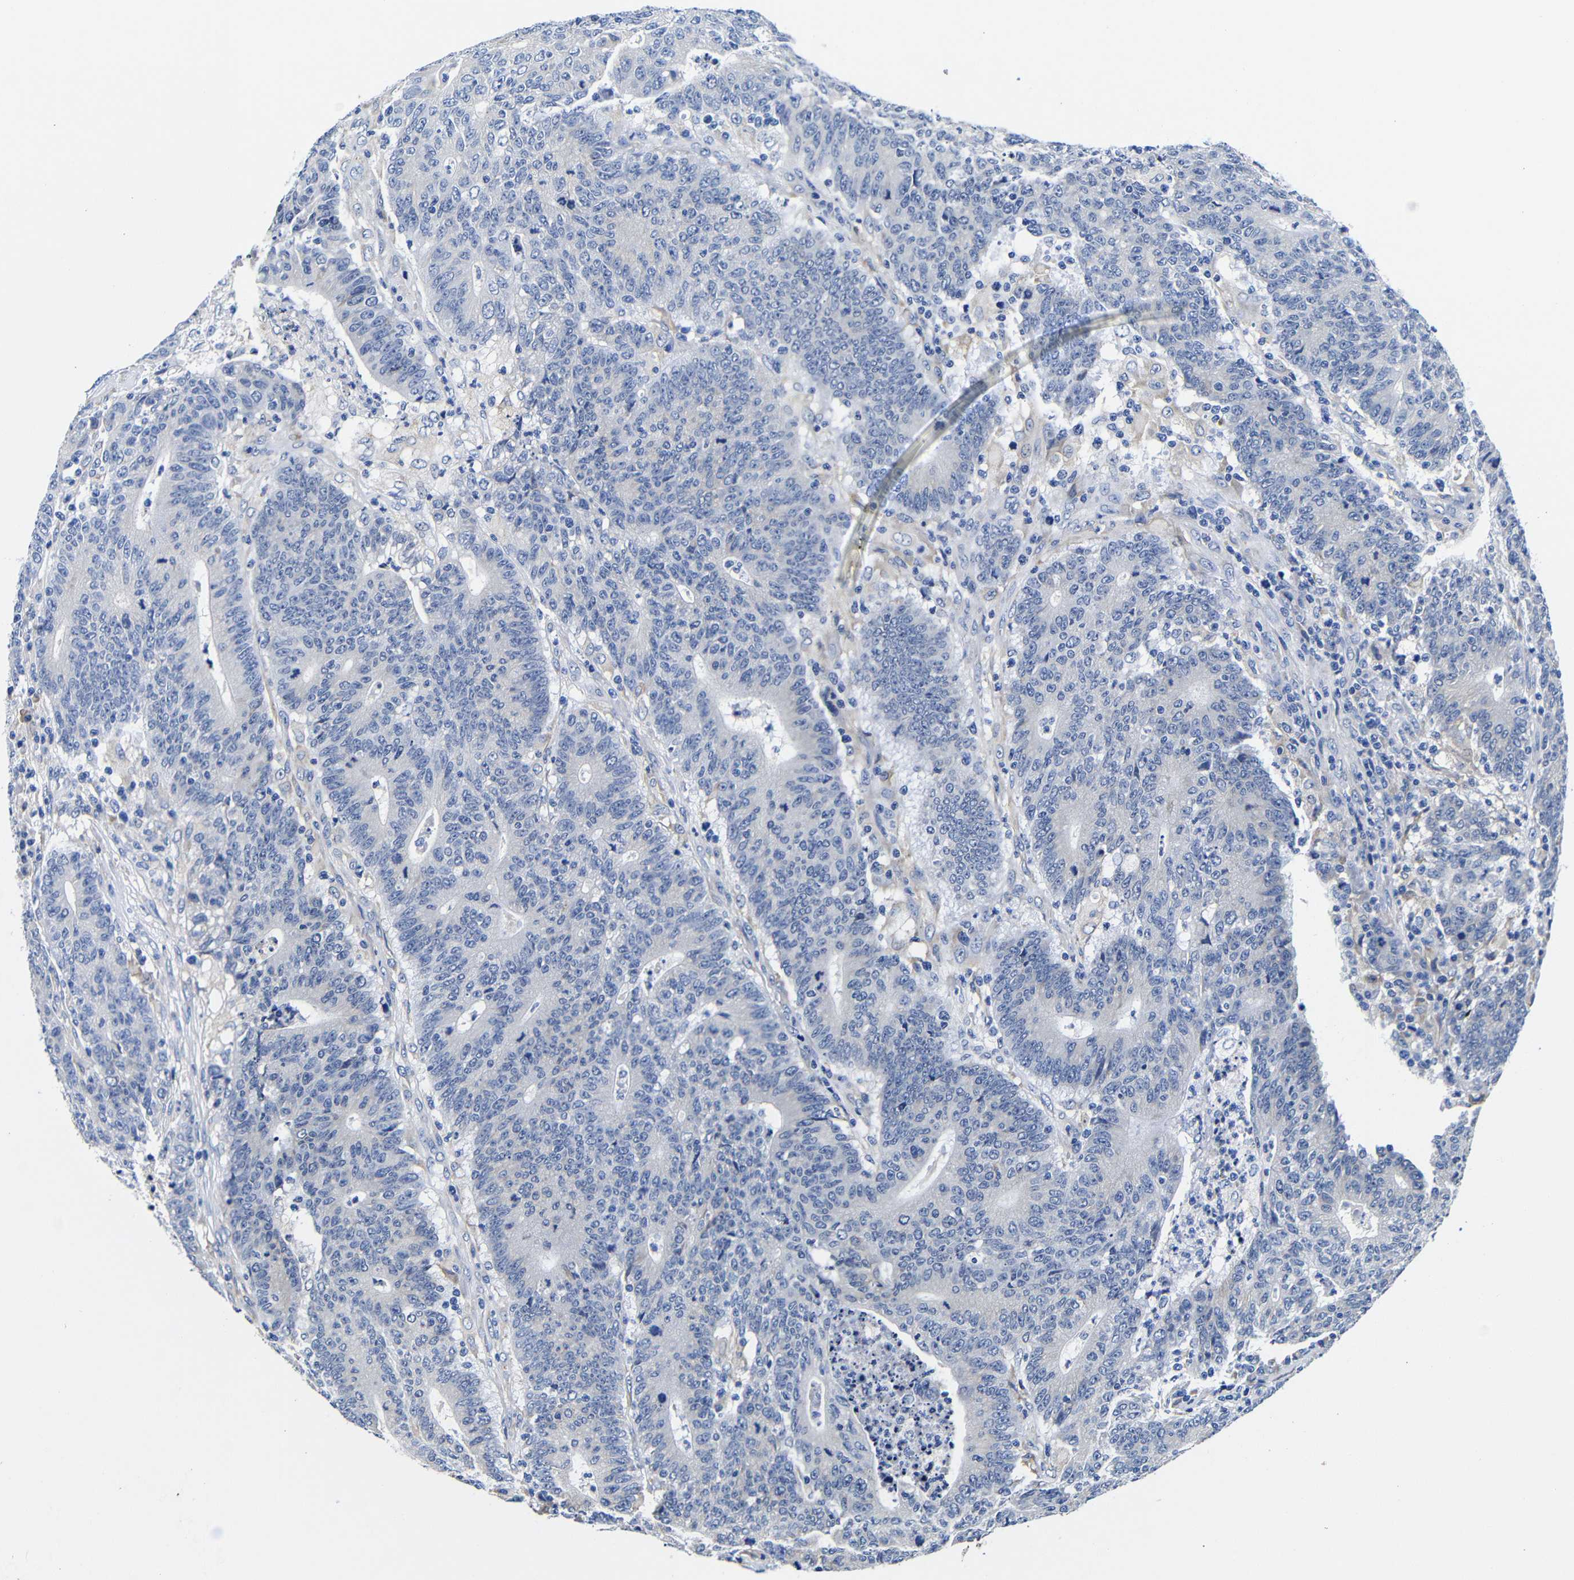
{"staining": {"intensity": "negative", "quantity": "none", "location": "none"}, "tissue": "colorectal cancer", "cell_type": "Tumor cells", "image_type": "cancer", "snomed": [{"axis": "morphology", "description": "Normal tissue, NOS"}, {"axis": "morphology", "description": "Adenocarcinoma, NOS"}, {"axis": "topography", "description": "Colon"}], "caption": "Image shows no protein staining in tumor cells of colorectal adenocarcinoma tissue.", "gene": "CLEC4G", "patient": {"sex": "female", "age": 75}}